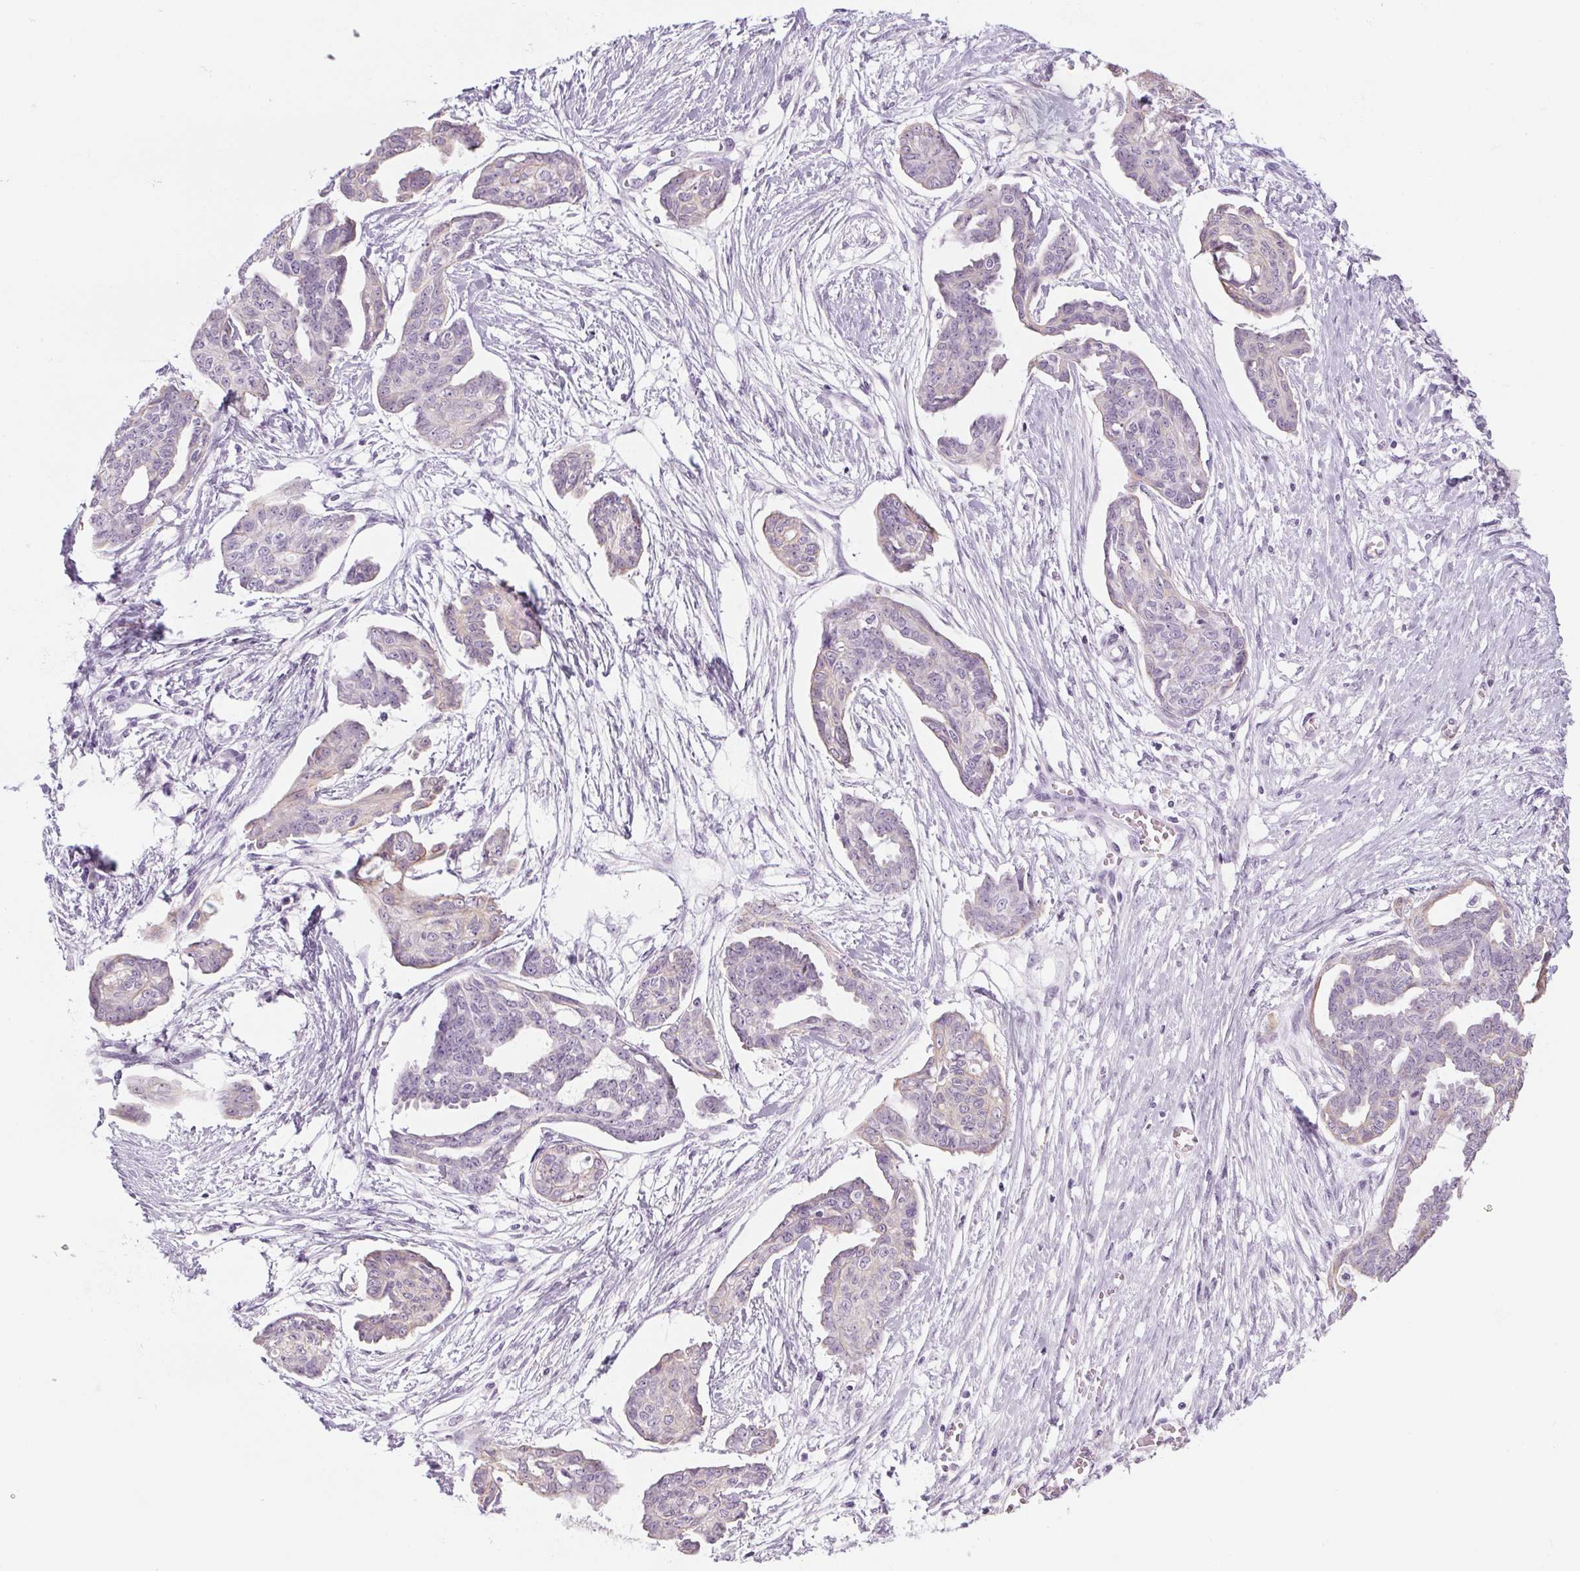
{"staining": {"intensity": "weak", "quantity": "<25%", "location": "cytoplasmic/membranous"}, "tissue": "ovarian cancer", "cell_type": "Tumor cells", "image_type": "cancer", "snomed": [{"axis": "morphology", "description": "Cystadenocarcinoma, serous, NOS"}, {"axis": "topography", "description": "Ovary"}], "caption": "An image of human serous cystadenocarcinoma (ovarian) is negative for staining in tumor cells. (DAB immunohistochemistry with hematoxylin counter stain).", "gene": "RPTN", "patient": {"sex": "female", "age": 71}}